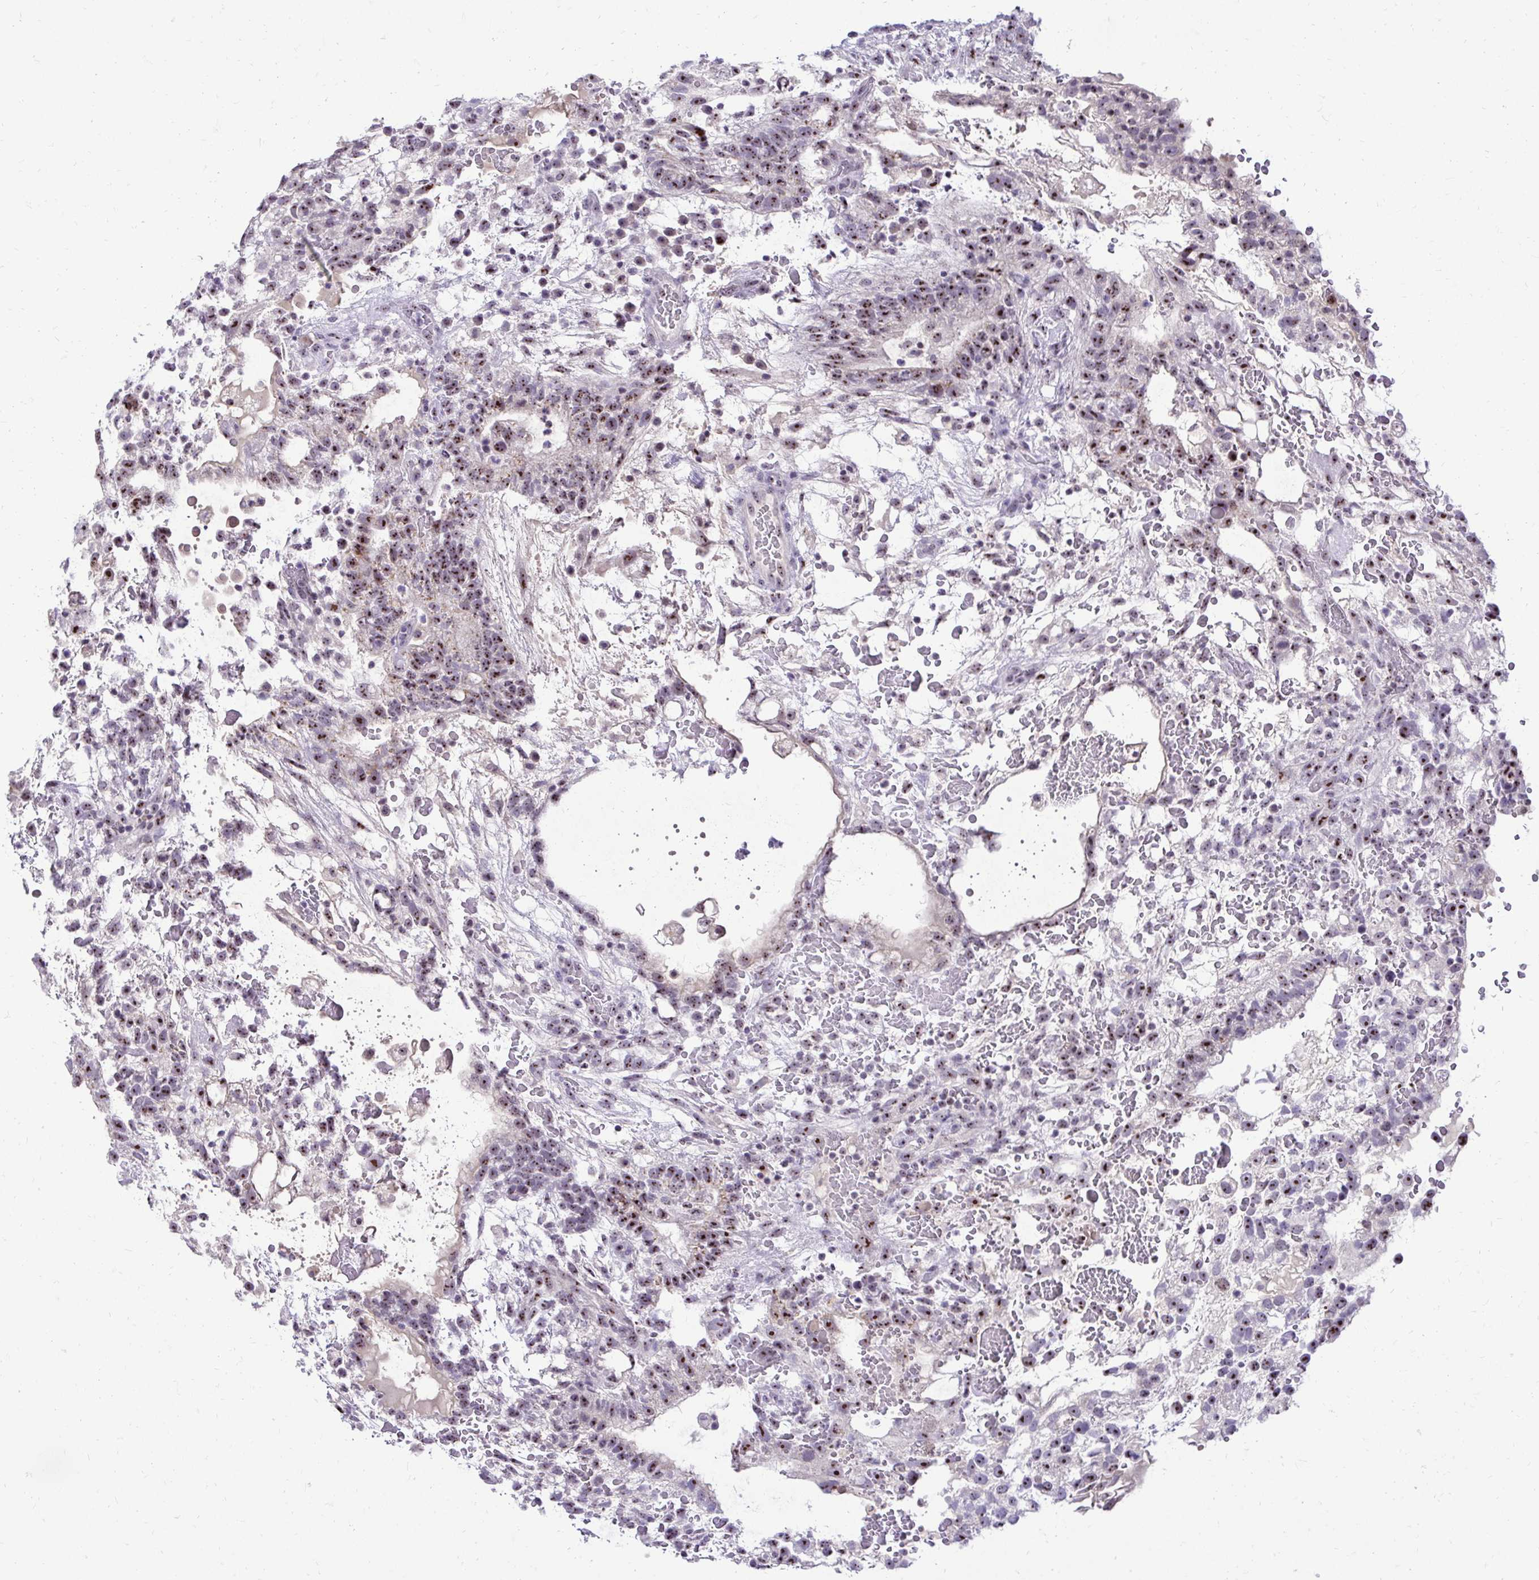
{"staining": {"intensity": "moderate", "quantity": "25%-75%", "location": "nuclear"}, "tissue": "testis cancer", "cell_type": "Tumor cells", "image_type": "cancer", "snomed": [{"axis": "morphology", "description": "Normal tissue, NOS"}, {"axis": "morphology", "description": "Carcinoma, Embryonal, NOS"}, {"axis": "topography", "description": "Testis"}], "caption": "This is an image of immunohistochemistry staining of testis cancer (embryonal carcinoma), which shows moderate positivity in the nuclear of tumor cells.", "gene": "NIFK", "patient": {"sex": "male", "age": 32}}